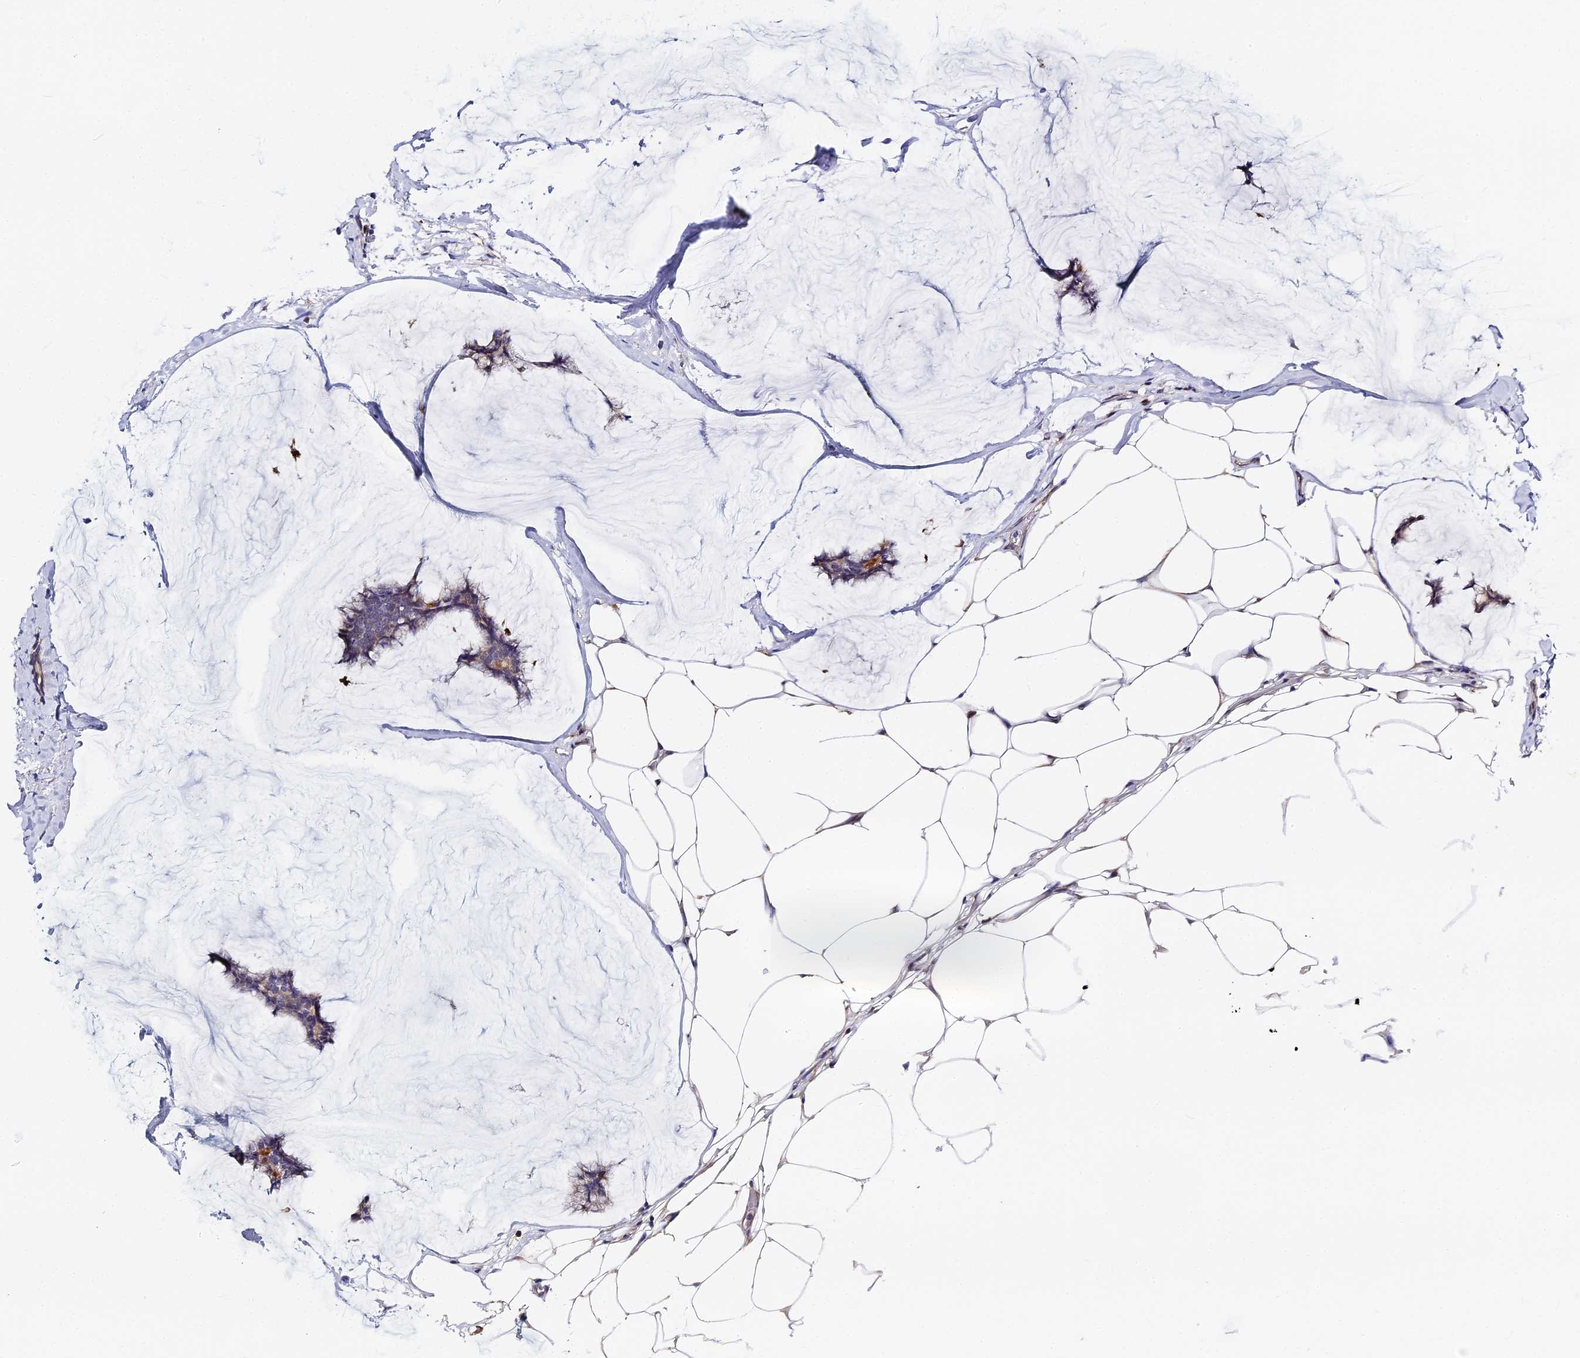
{"staining": {"intensity": "weak", "quantity": "25%-75%", "location": "cytoplasmic/membranous"}, "tissue": "breast cancer", "cell_type": "Tumor cells", "image_type": "cancer", "snomed": [{"axis": "morphology", "description": "Duct carcinoma"}, {"axis": "topography", "description": "Breast"}], "caption": "Immunohistochemical staining of breast cancer reveals weak cytoplasmic/membranous protein expression in approximately 25%-75% of tumor cells.", "gene": "CCDC113", "patient": {"sex": "female", "age": 93}}